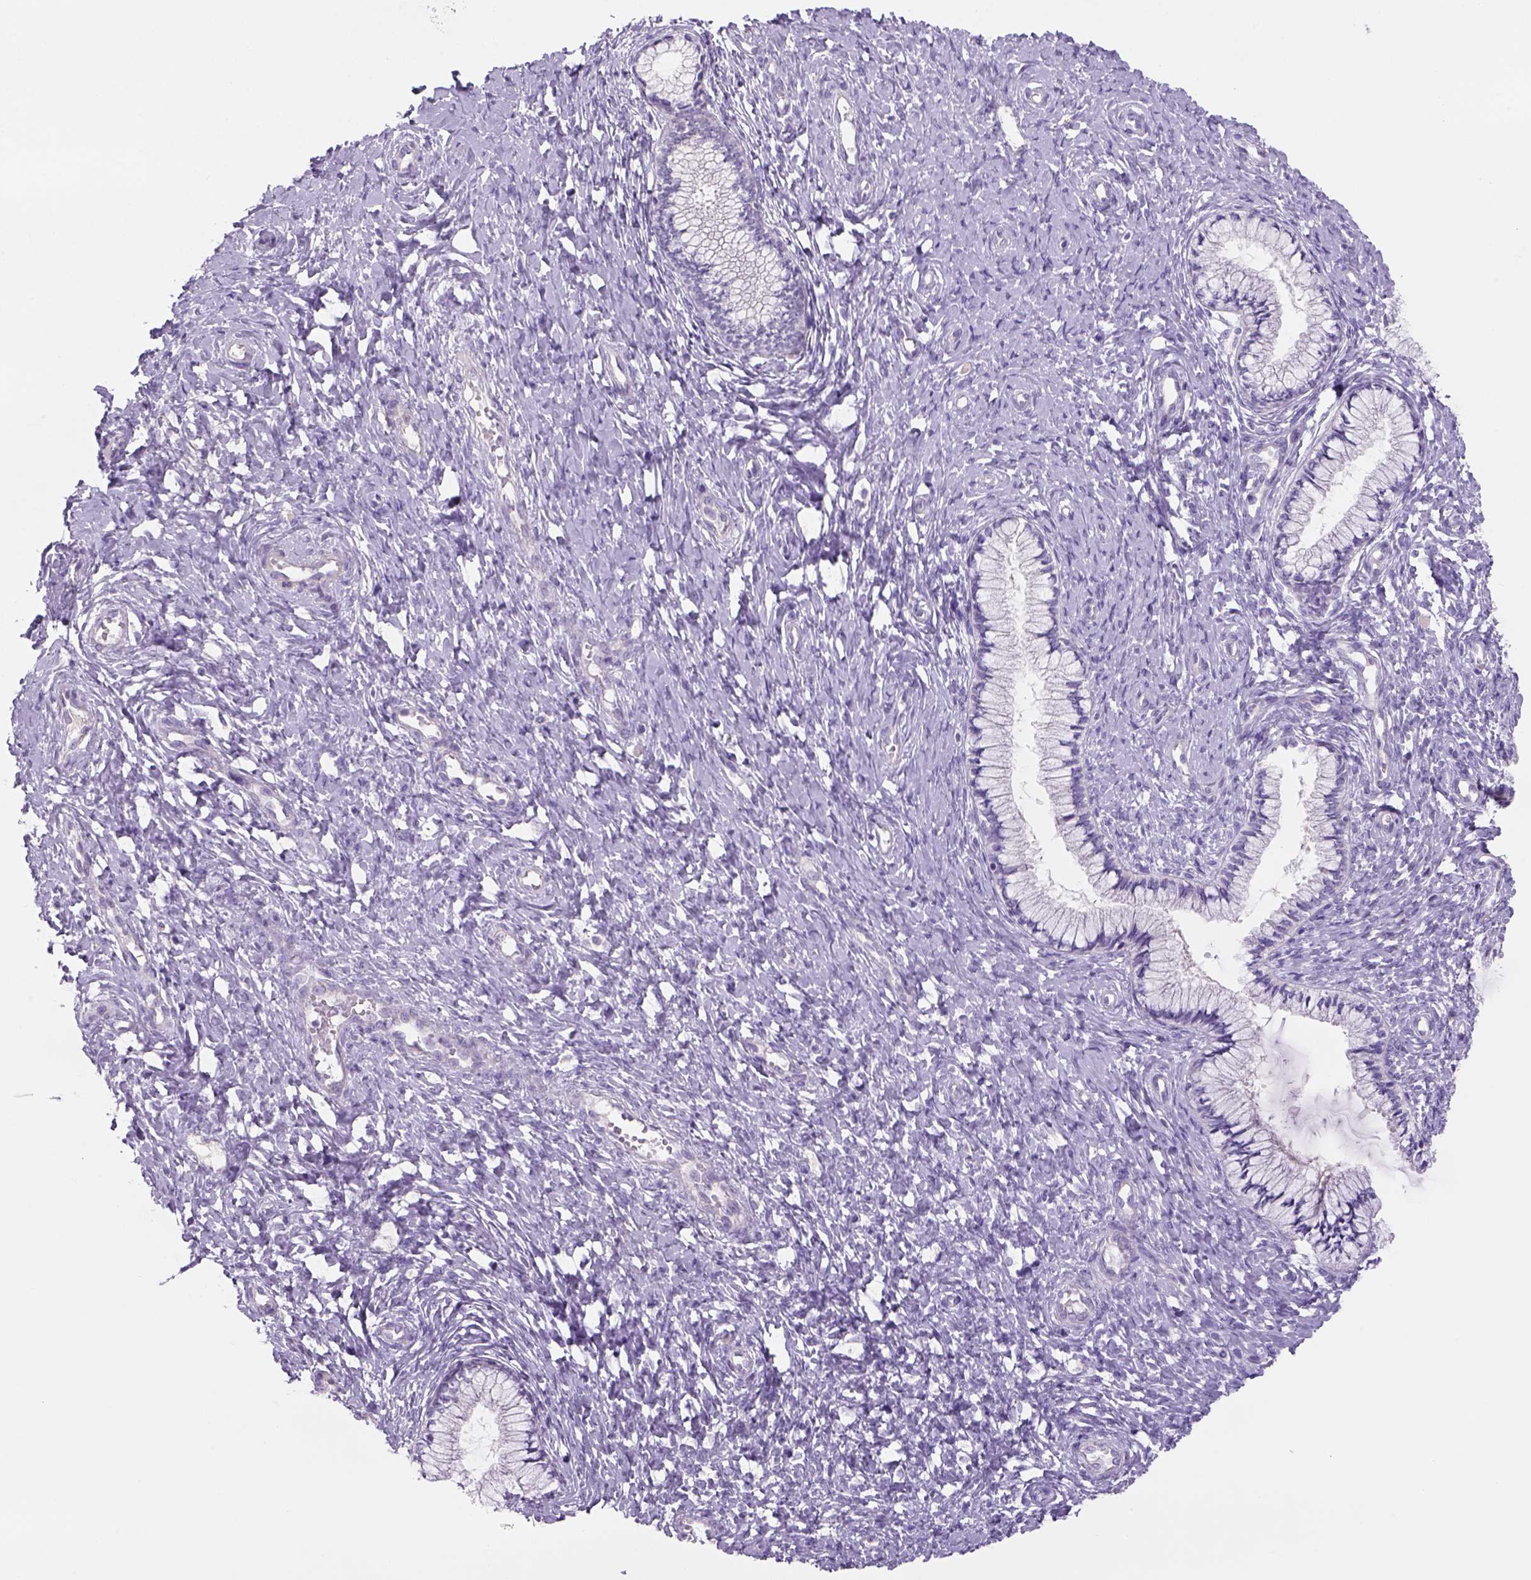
{"staining": {"intensity": "negative", "quantity": "none", "location": "none"}, "tissue": "cervix", "cell_type": "Glandular cells", "image_type": "normal", "snomed": [{"axis": "morphology", "description": "Normal tissue, NOS"}, {"axis": "topography", "description": "Cervix"}], "caption": "Protein analysis of unremarkable cervix shows no significant staining in glandular cells.", "gene": "TENM4", "patient": {"sex": "female", "age": 37}}